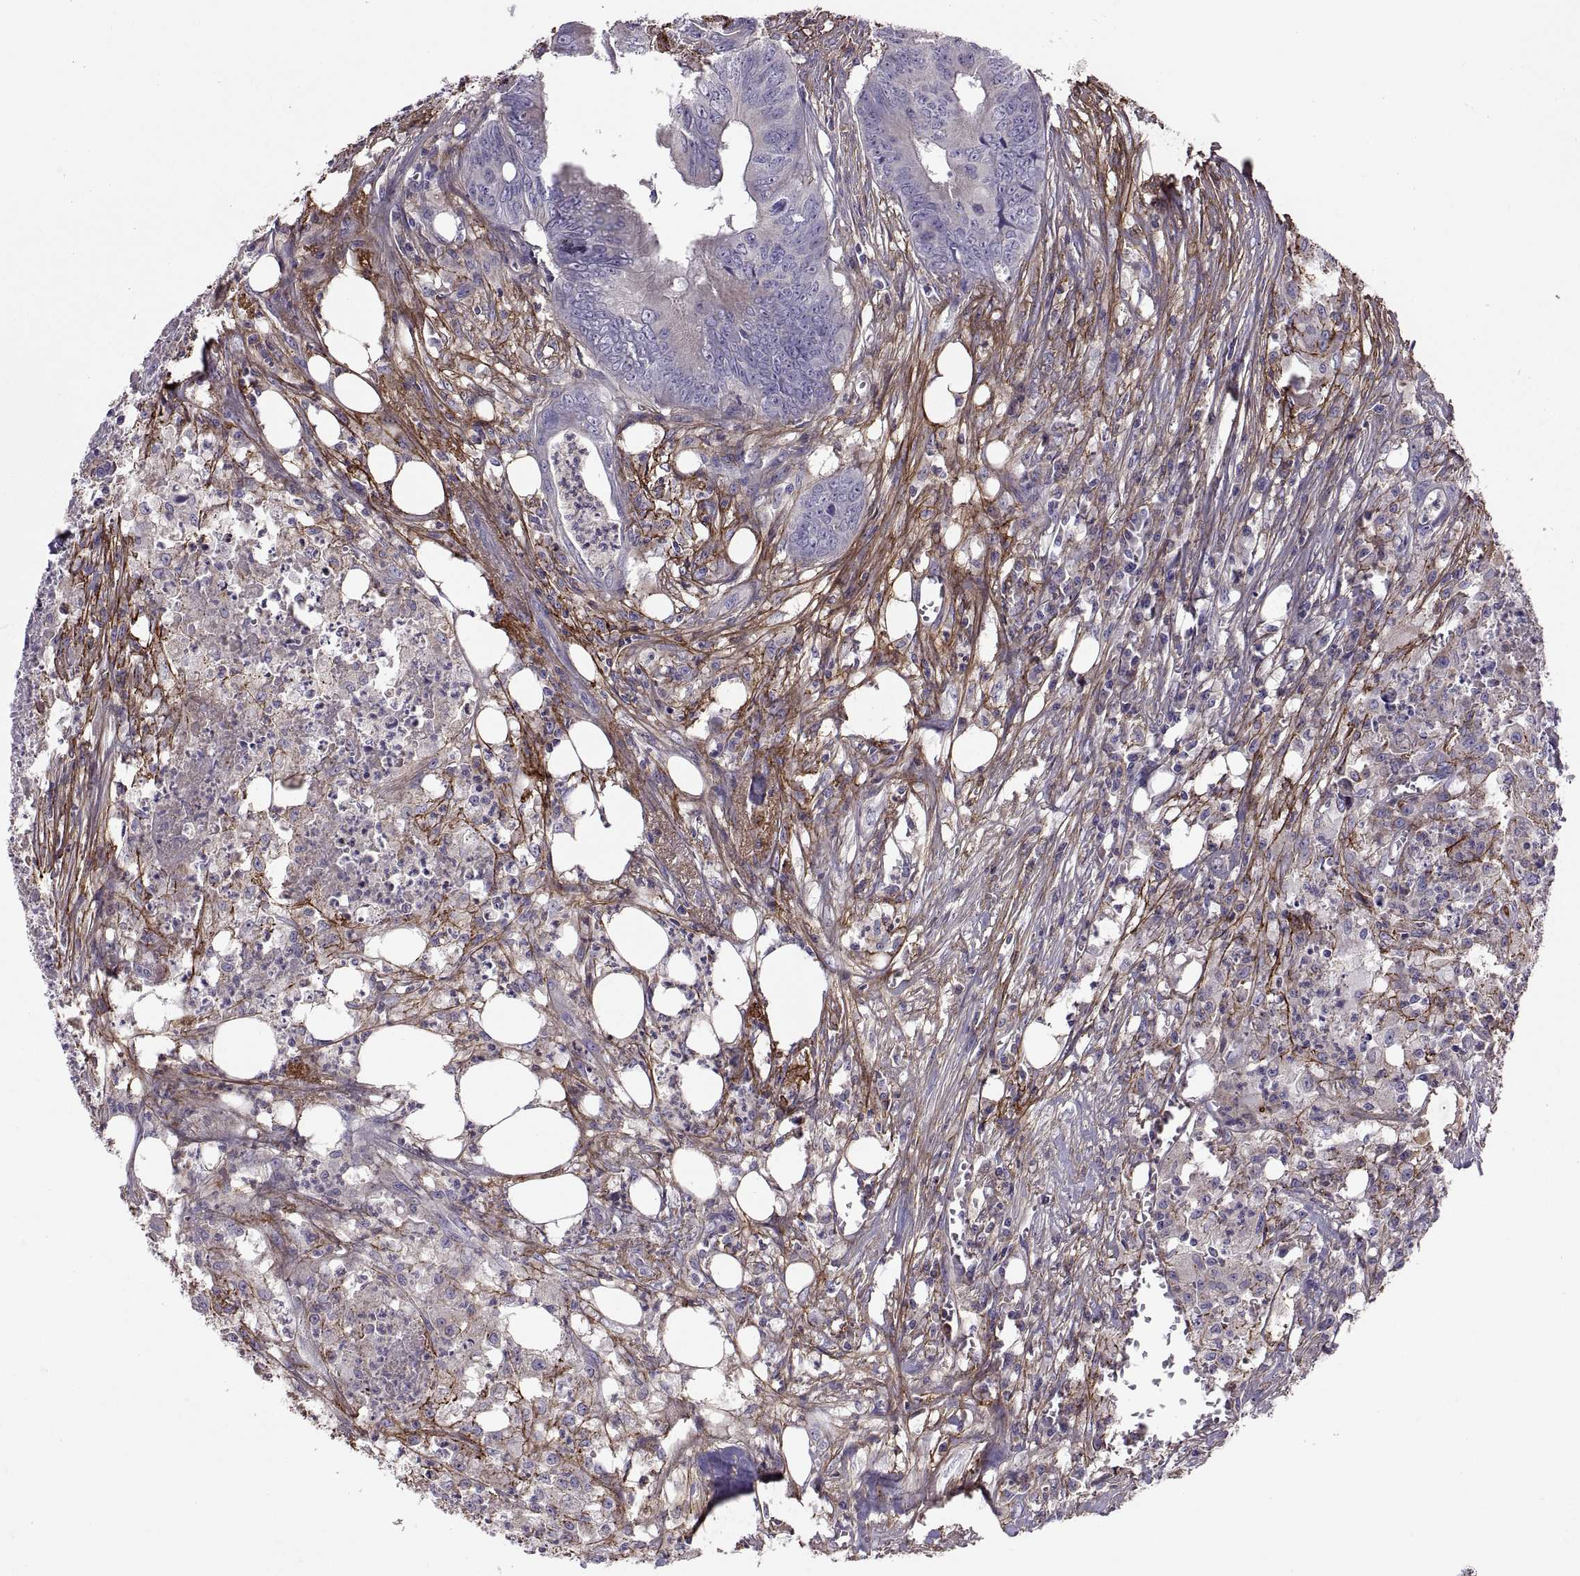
{"staining": {"intensity": "negative", "quantity": "none", "location": "none"}, "tissue": "colorectal cancer", "cell_type": "Tumor cells", "image_type": "cancer", "snomed": [{"axis": "morphology", "description": "Adenocarcinoma, NOS"}, {"axis": "topography", "description": "Colon"}], "caption": "Colorectal adenocarcinoma was stained to show a protein in brown. There is no significant positivity in tumor cells. (Immunohistochemistry, brightfield microscopy, high magnification).", "gene": "EMILIN2", "patient": {"sex": "male", "age": 84}}